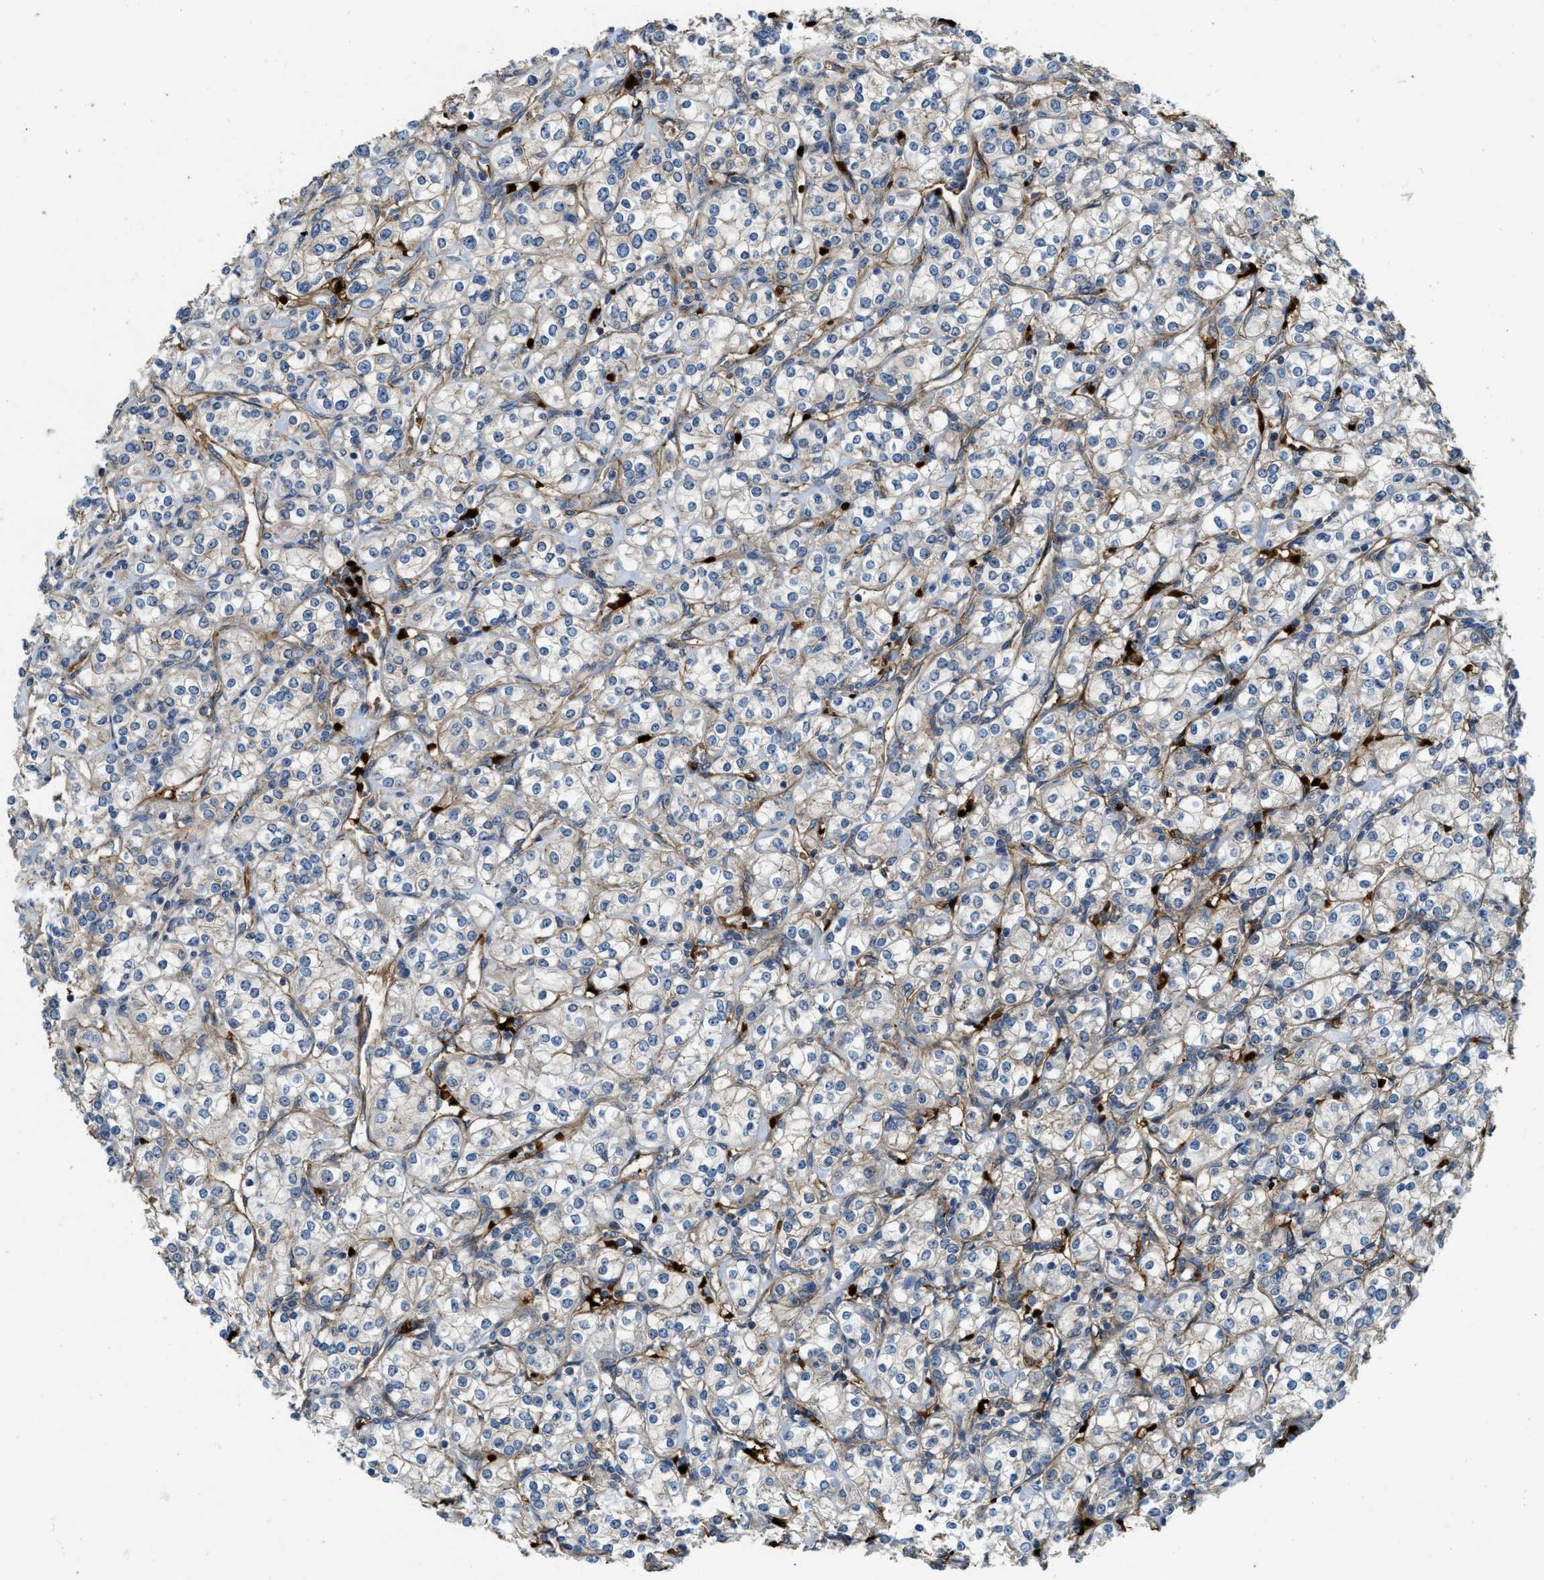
{"staining": {"intensity": "negative", "quantity": "none", "location": "none"}, "tissue": "renal cancer", "cell_type": "Tumor cells", "image_type": "cancer", "snomed": [{"axis": "morphology", "description": "Adenocarcinoma, NOS"}, {"axis": "topography", "description": "Kidney"}], "caption": "Adenocarcinoma (renal) stained for a protein using IHC demonstrates no expression tumor cells.", "gene": "ERC1", "patient": {"sex": "male", "age": 77}}